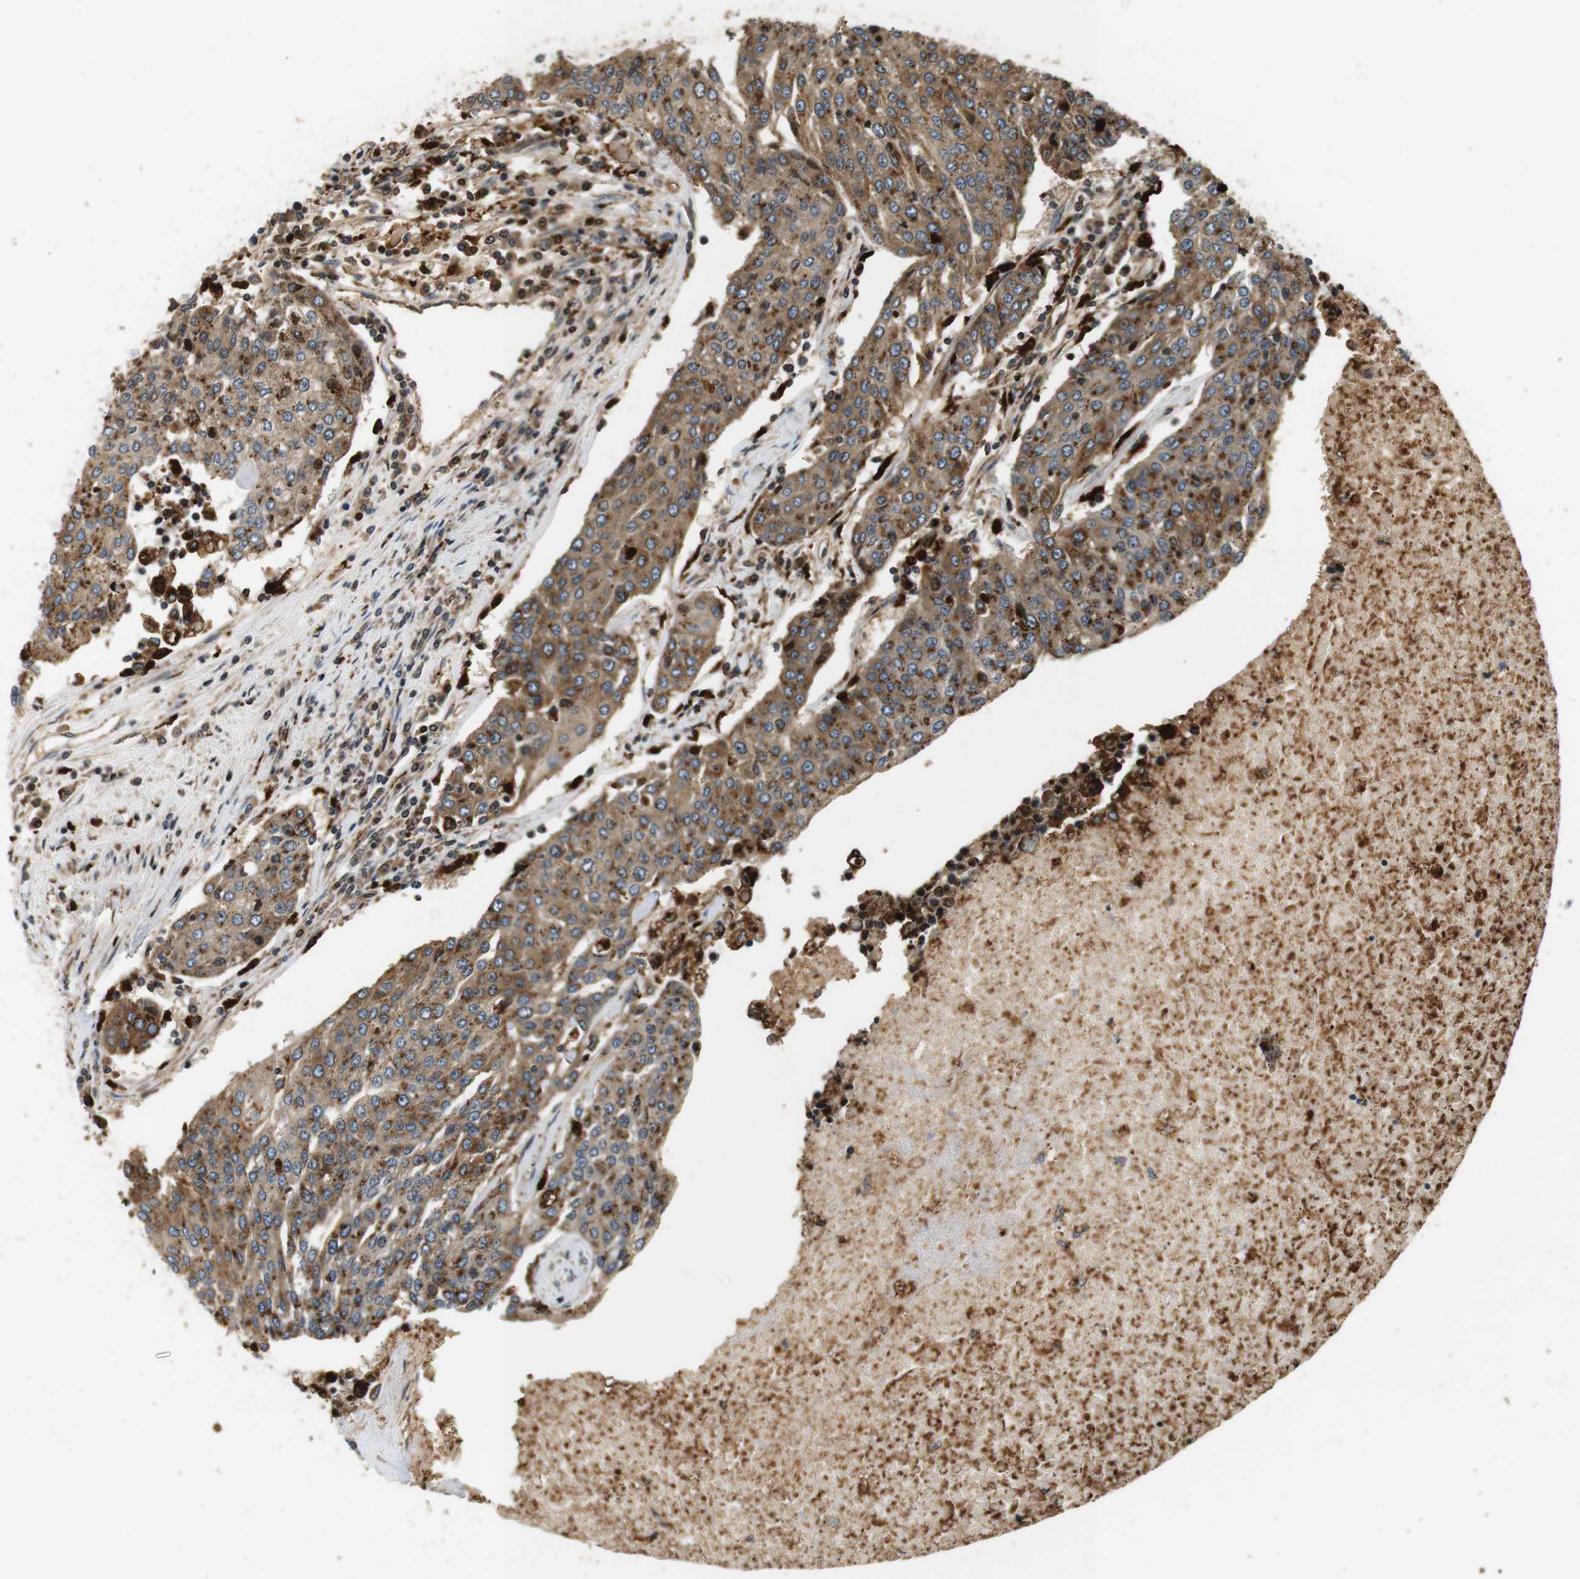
{"staining": {"intensity": "moderate", "quantity": ">75%", "location": "cytoplasmic/membranous"}, "tissue": "urothelial cancer", "cell_type": "Tumor cells", "image_type": "cancer", "snomed": [{"axis": "morphology", "description": "Urothelial carcinoma, High grade"}, {"axis": "topography", "description": "Urinary bladder"}], "caption": "Immunohistochemistry (IHC) (DAB) staining of human urothelial cancer shows moderate cytoplasmic/membranous protein staining in about >75% of tumor cells.", "gene": "TXNRD1", "patient": {"sex": "female", "age": 85}}